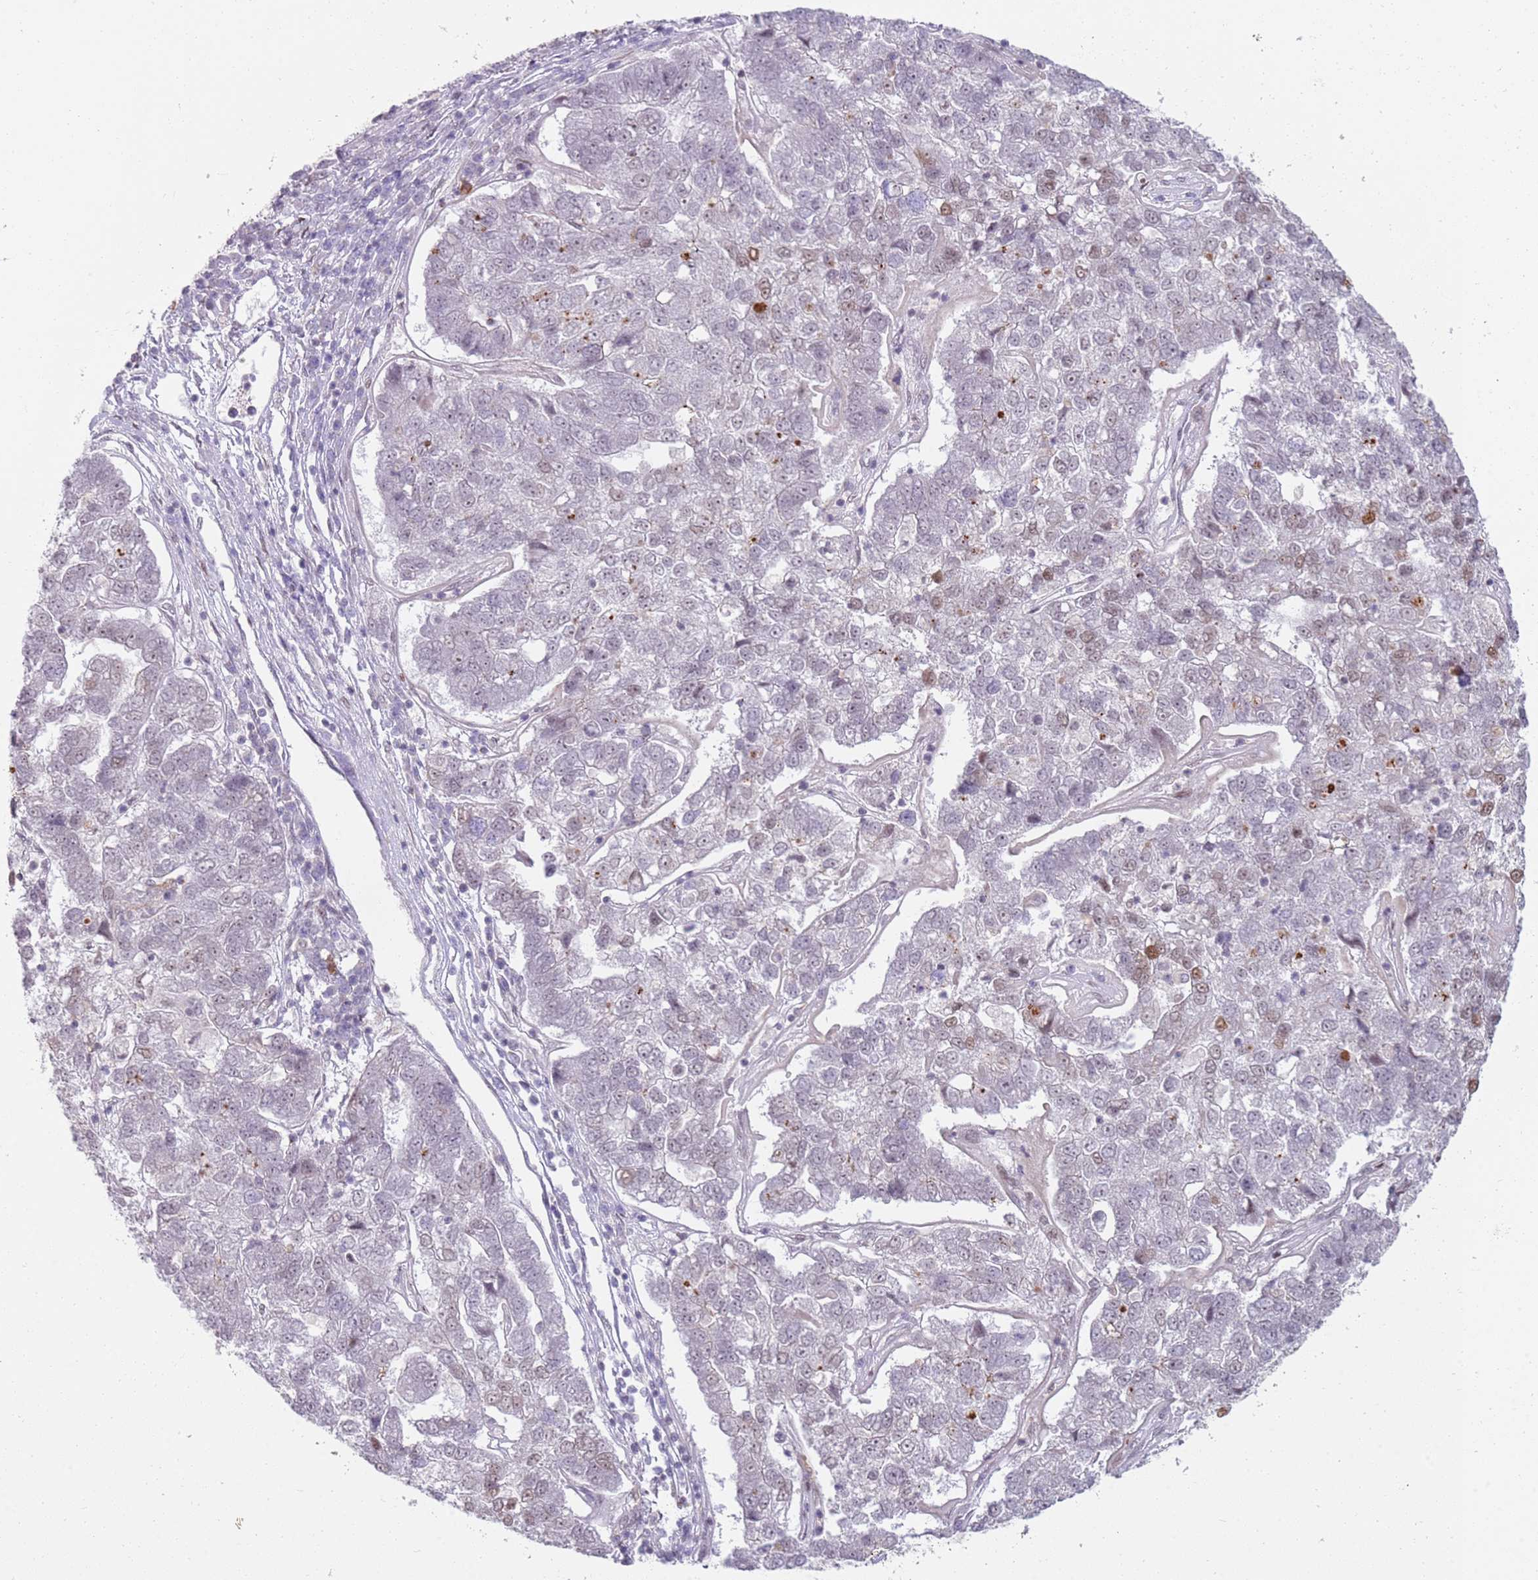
{"staining": {"intensity": "moderate", "quantity": "<25%", "location": "nuclear"}, "tissue": "pancreatic cancer", "cell_type": "Tumor cells", "image_type": "cancer", "snomed": [{"axis": "morphology", "description": "Adenocarcinoma, NOS"}, {"axis": "topography", "description": "Pancreas"}], "caption": "IHC image of neoplastic tissue: human adenocarcinoma (pancreatic) stained using IHC exhibits low levels of moderate protein expression localized specifically in the nuclear of tumor cells, appearing as a nuclear brown color.", "gene": "PHC2", "patient": {"sex": "female", "age": 61}}